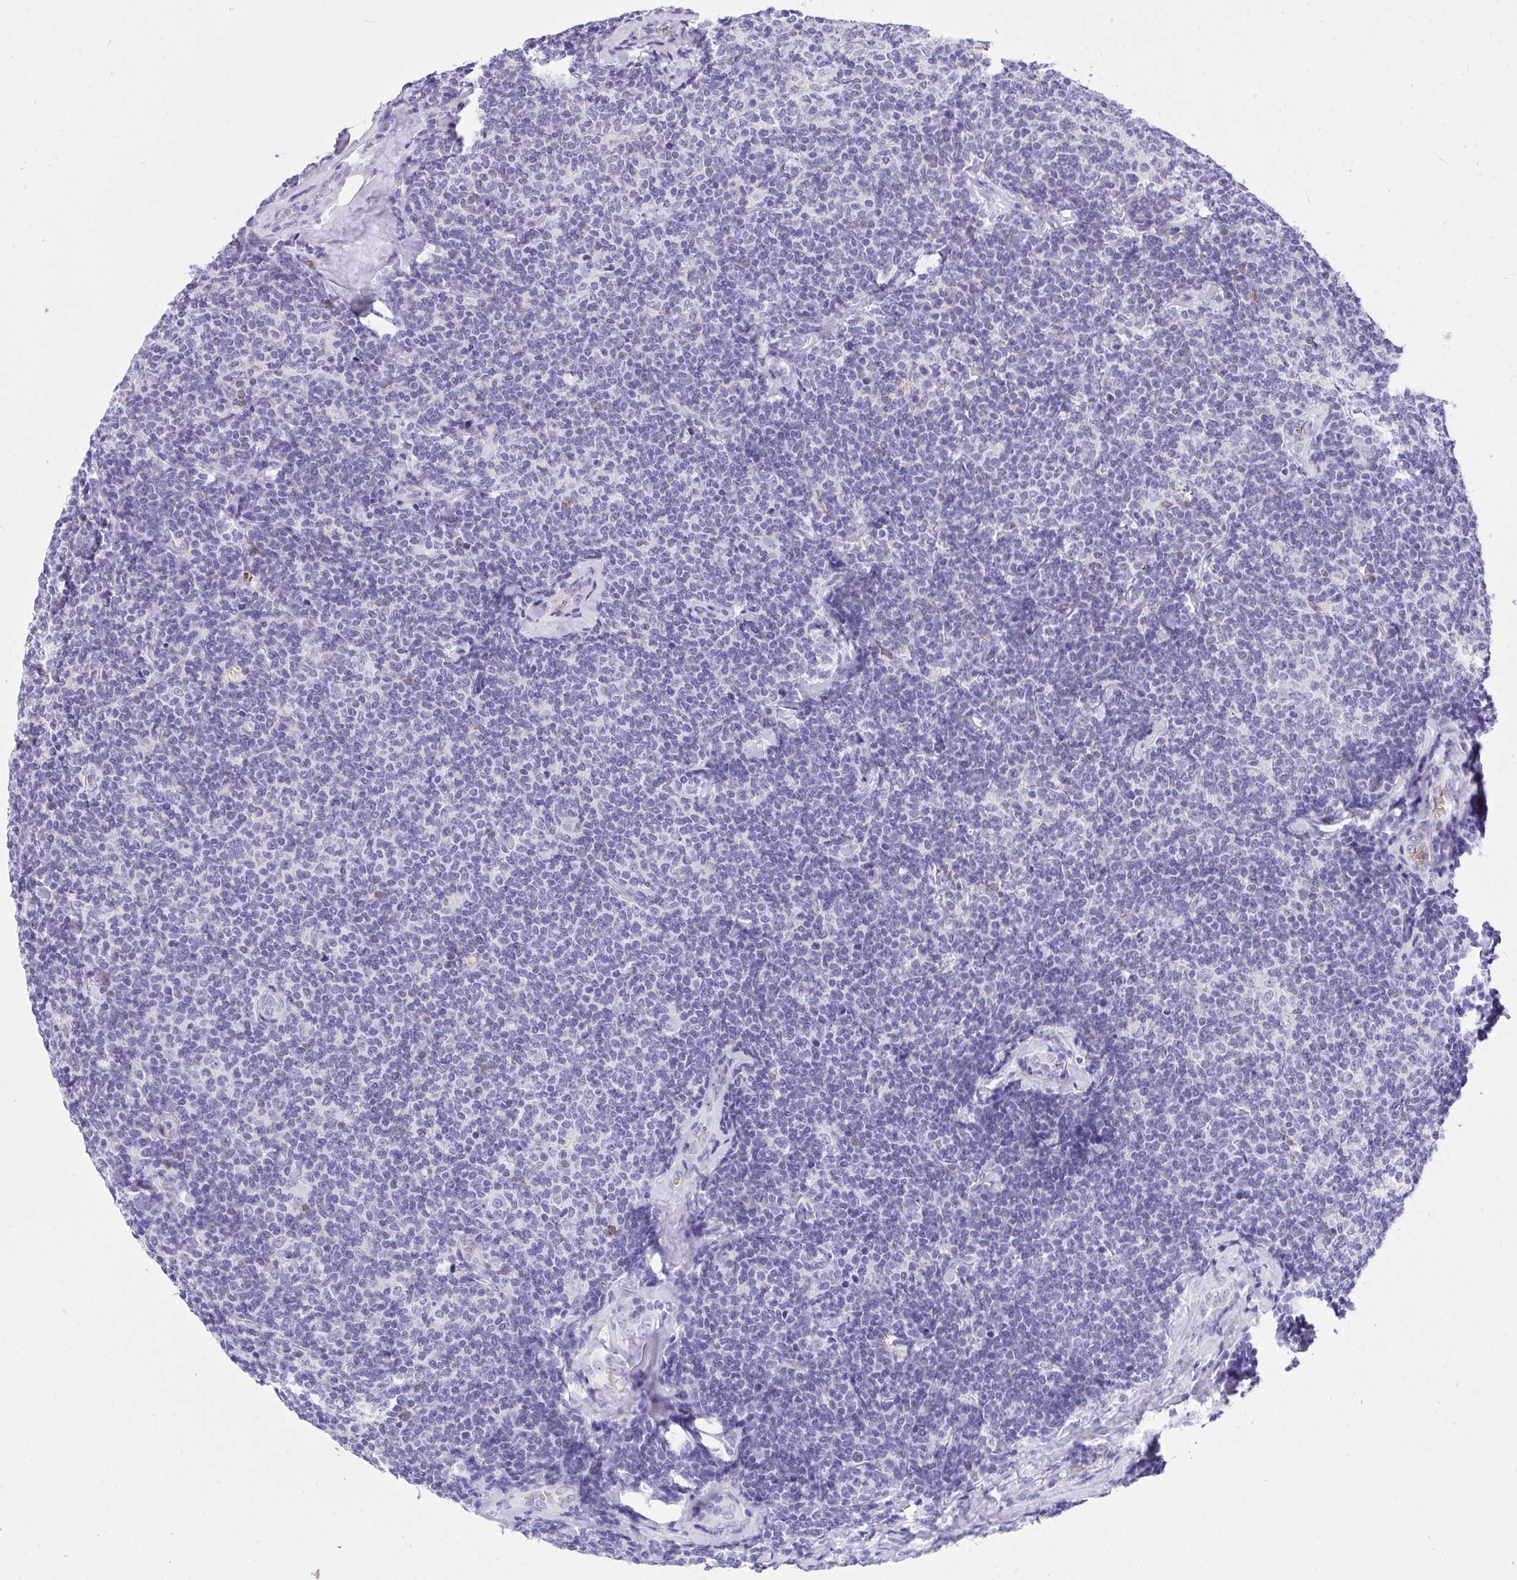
{"staining": {"intensity": "negative", "quantity": "none", "location": "none"}, "tissue": "lymphoma", "cell_type": "Tumor cells", "image_type": "cancer", "snomed": [{"axis": "morphology", "description": "Malignant lymphoma, non-Hodgkin's type, Low grade"}, {"axis": "topography", "description": "Lymph node"}], "caption": "Protein analysis of malignant lymphoma, non-Hodgkin's type (low-grade) shows no significant expression in tumor cells.", "gene": "ANK1", "patient": {"sex": "female", "age": 56}}